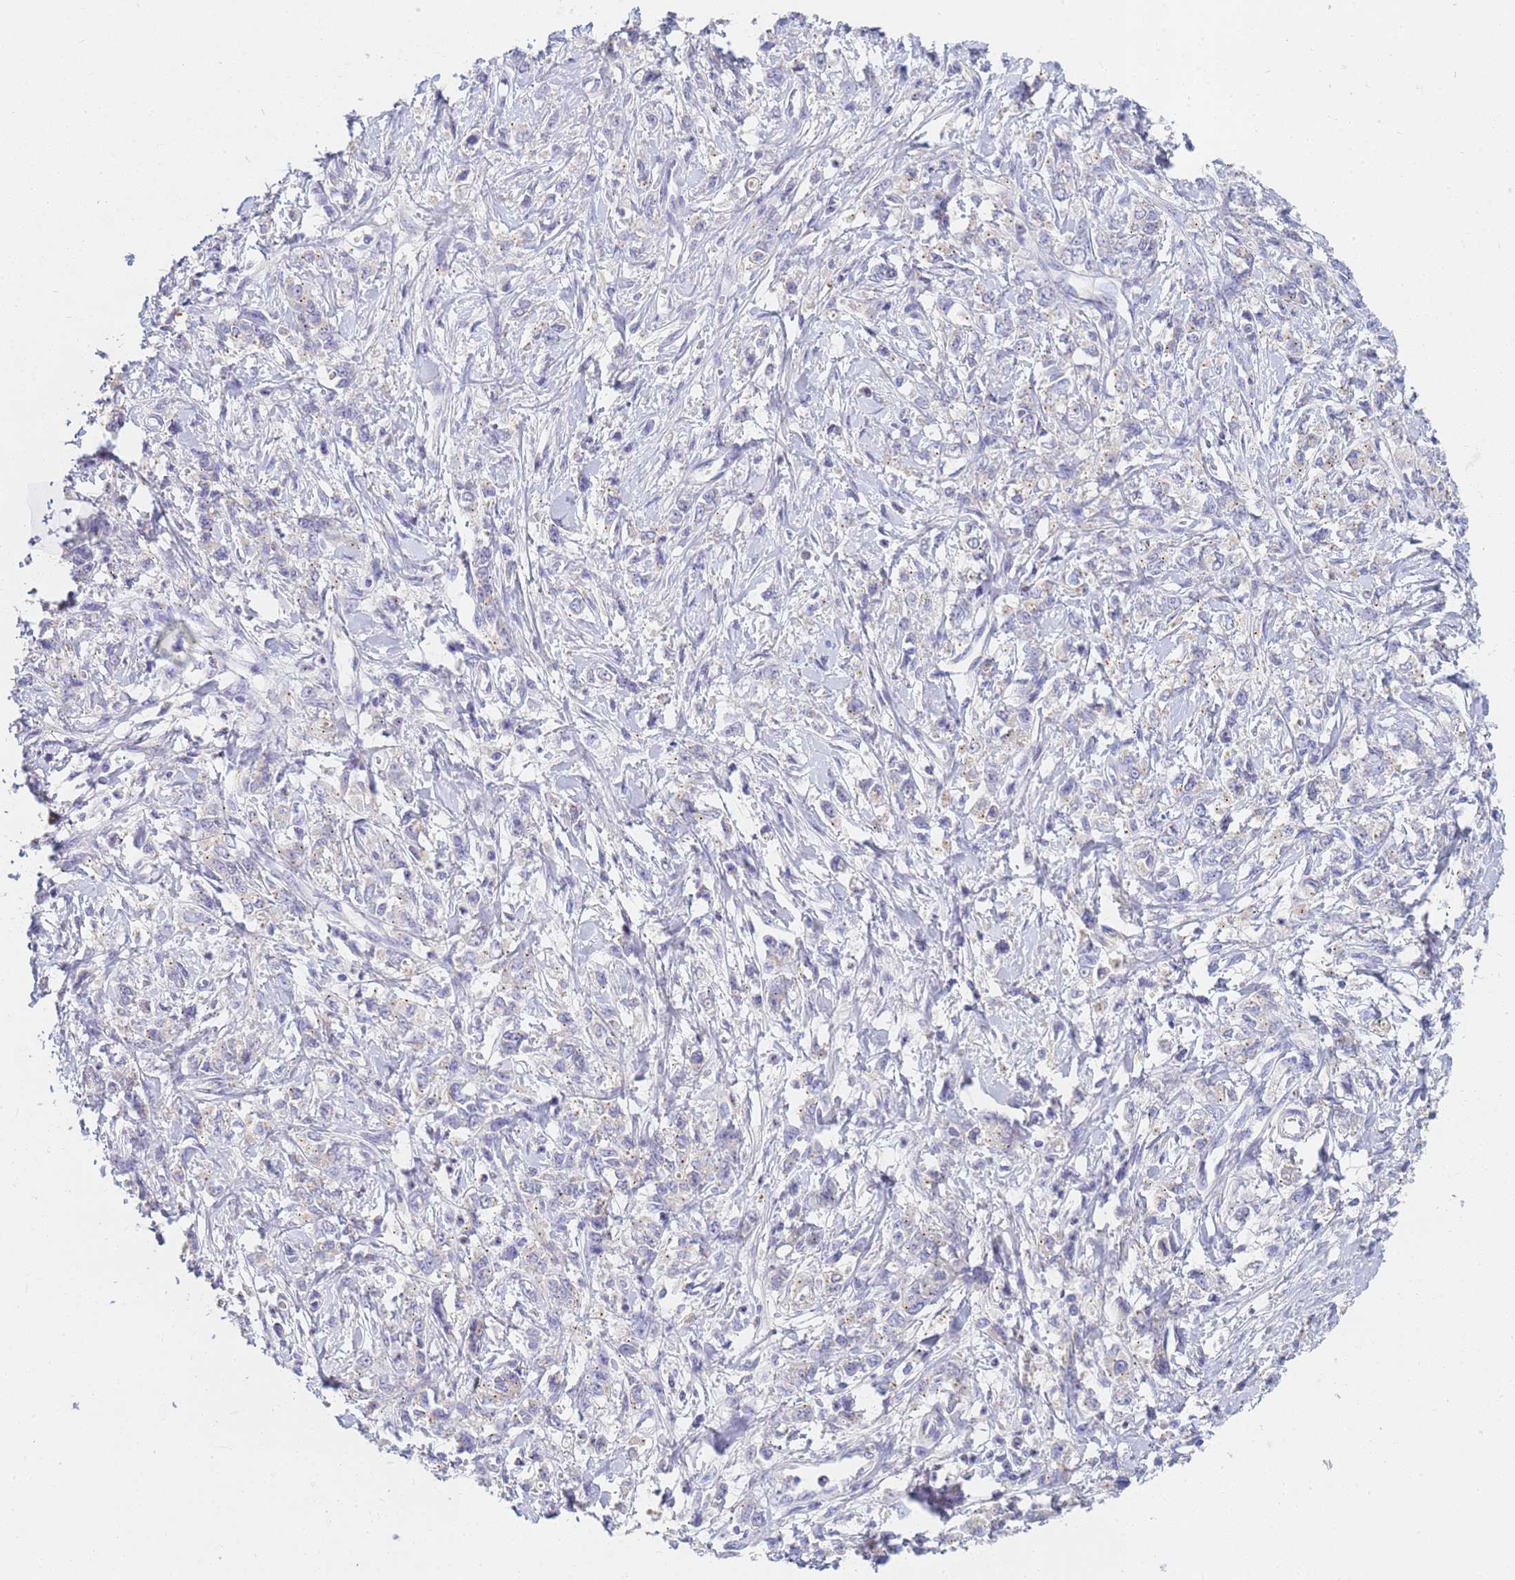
{"staining": {"intensity": "negative", "quantity": "none", "location": "none"}, "tissue": "stomach cancer", "cell_type": "Tumor cells", "image_type": "cancer", "snomed": [{"axis": "morphology", "description": "Adenocarcinoma, NOS"}, {"axis": "topography", "description": "Stomach"}], "caption": "IHC histopathology image of stomach adenocarcinoma stained for a protein (brown), which displays no positivity in tumor cells.", "gene": "B3GNT8", "patient": {"sex": "female", "age": 76}}